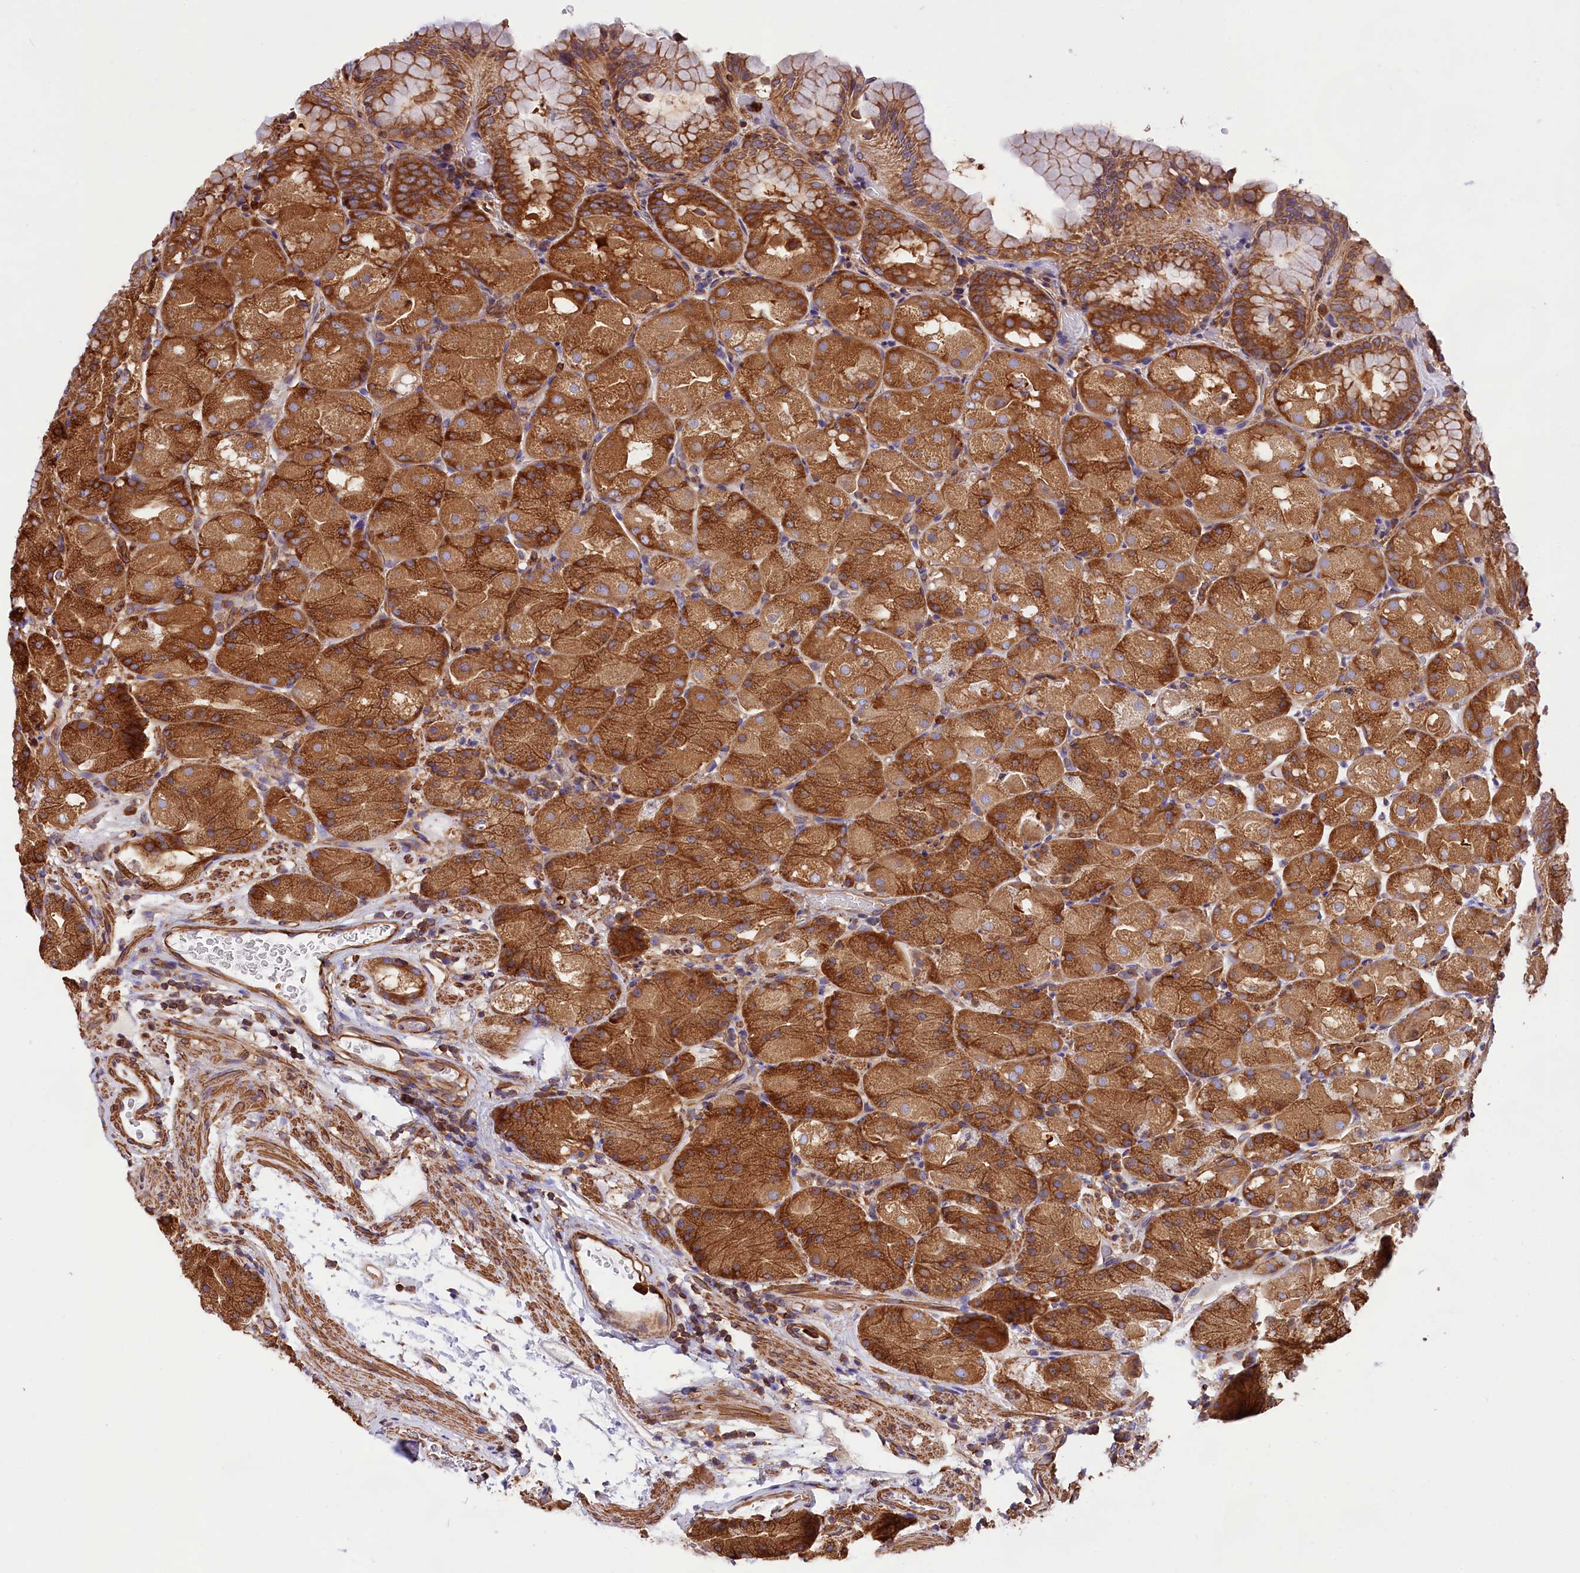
{"staining": {"intensity": "strong", "quantity": ">75%", "location": "cytoplasmic/membranous"}, "tissue": "stomach", "cell_type": "Glandular cells", "image_type": "normal", "snomed": [{"axis": "morphology", "description": "Normal tissue, NOS"}, {"axis": "topography", "description": "Stomach, upper"}, {"axis": "topography", "description": "Stomach, lower"}], "caption": "About >75% of glandular cells in benign stomach display strong cytoplasmic/membranous protein expression as visualized by brown immunohistochemical staining.", "gene": "GYS1", "patient": {"sex": "male", "age": 62}}